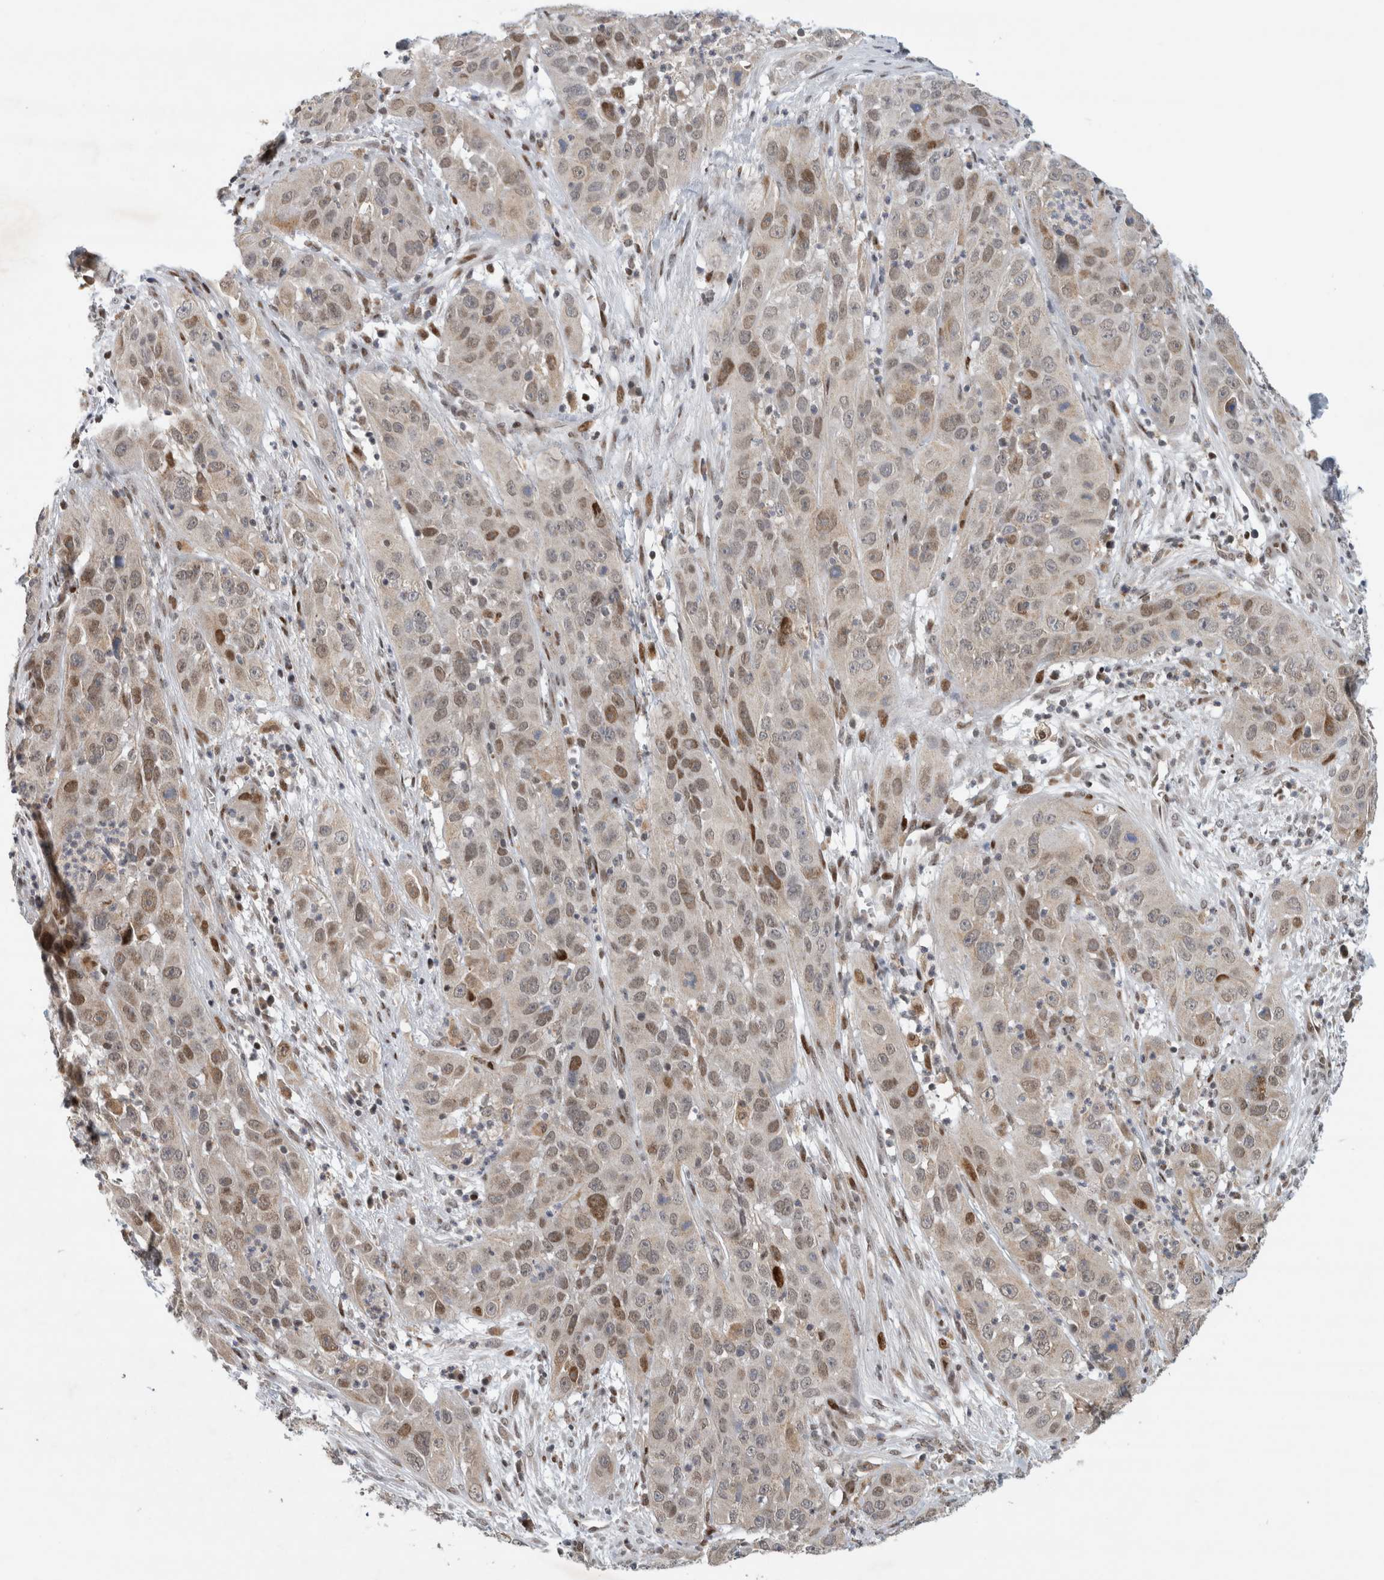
{"staining": {"intensity": "moderate", "quantity": "<25%", "location": "nuclear"}, "tissue": "cervical cancer", "cell_type": "Tumor cells", "image_type": "cancer", "snomed": [{"axis": "morphology", "description": "Squamous cell carcinoma, NOS"}, {"axis": "topography", "description": "Cervix"}], "caption": "Moderate nuclear expression for a protein is present in about <25% of tumor cells of cervical cancer using IHC.", "gene": "C8orf58", "patient": {"sex": "female", "age": 32}}